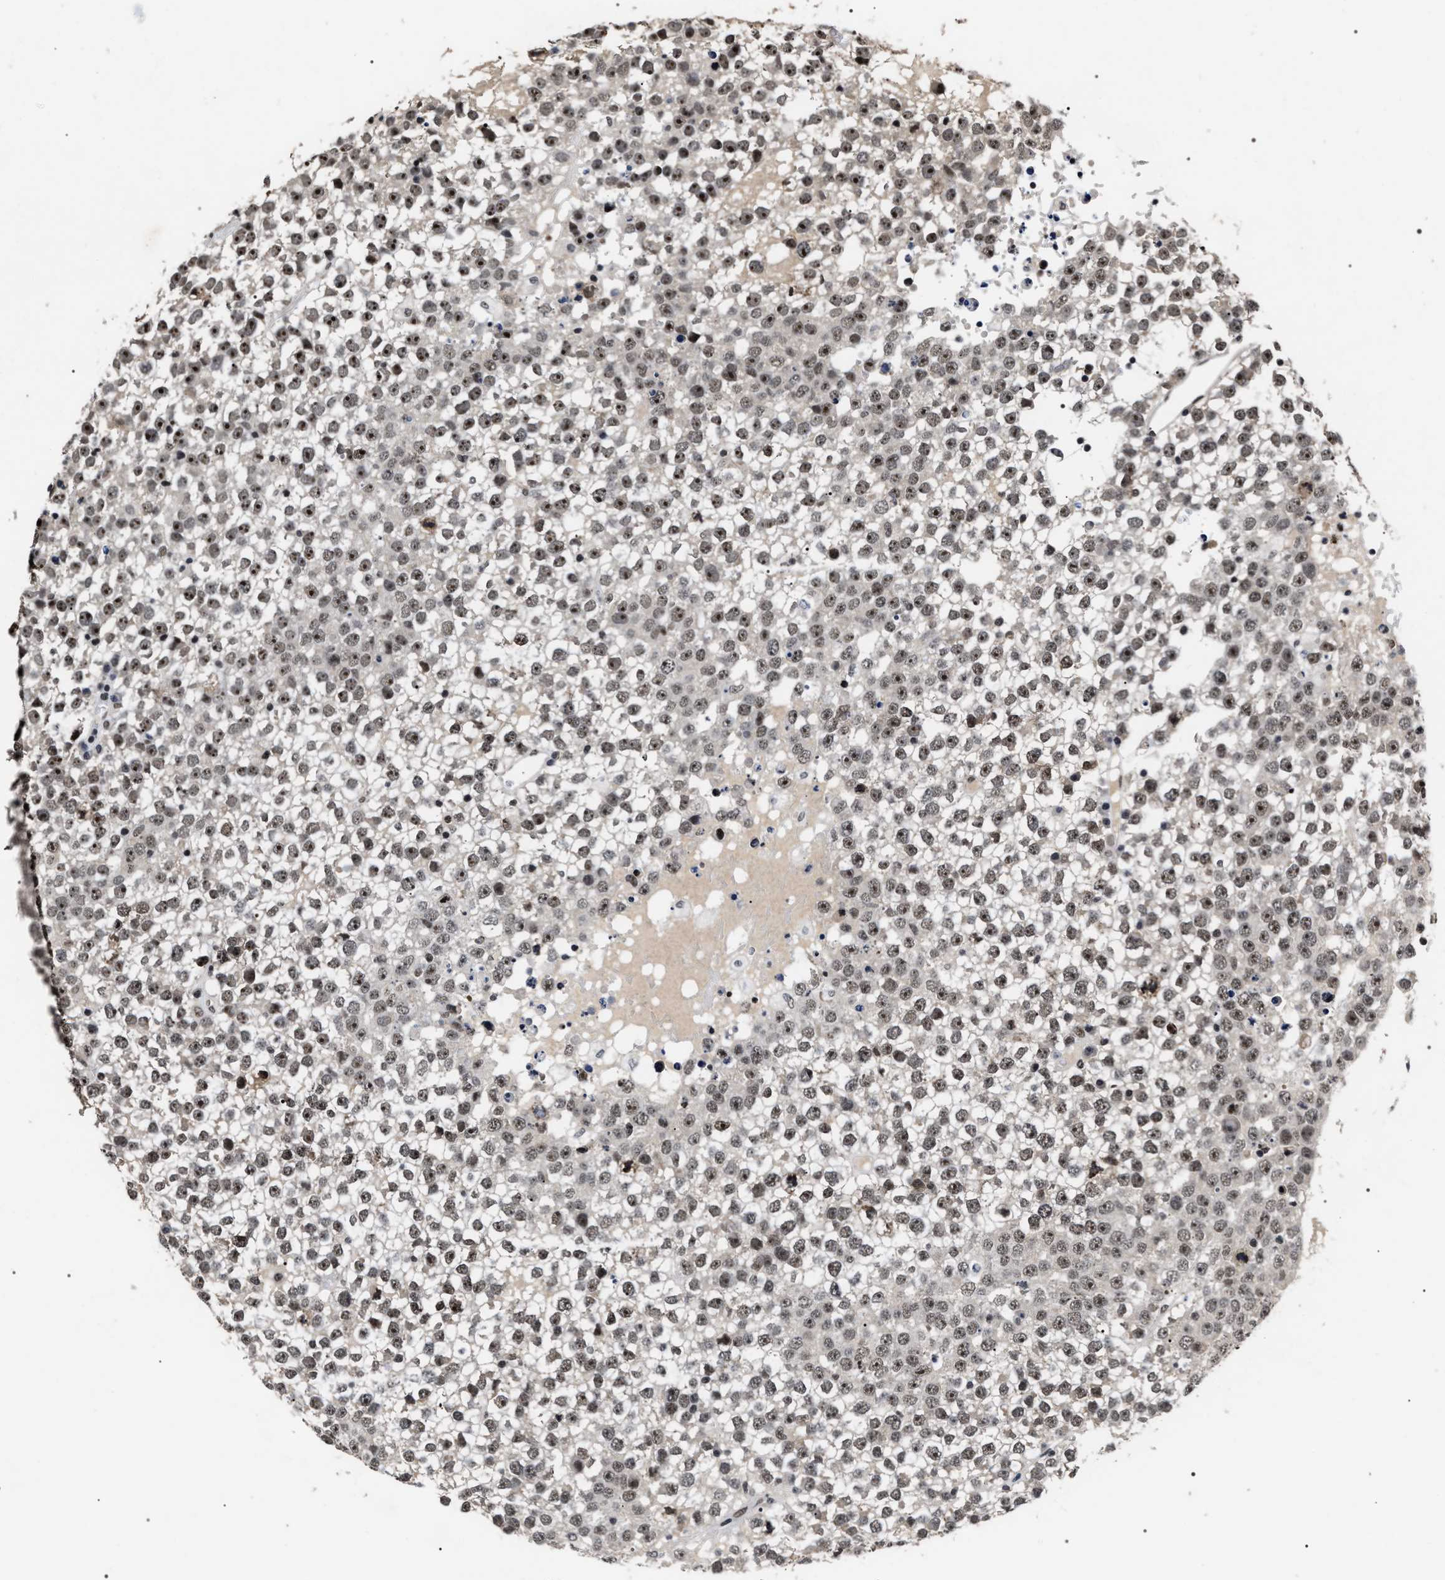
{"staining": {"intensity": "moderate", "quantity": ">75%", "location": "nuclear"}, "tissue": "testis cancer", "cell_type": "Tumor cells", "image_type": "cancer", "snomed": [{"axis": "morphology", "description": "Seminoma, NOS"}, {"axis": "topography", "description": "Testis"}], "caption": "A brown stain shows moderate nuclear positivity of a protein in seminoma (testis) tumor cells.", "gene": "RRP1B", "patient": {"sex": "male", "age": 65}}